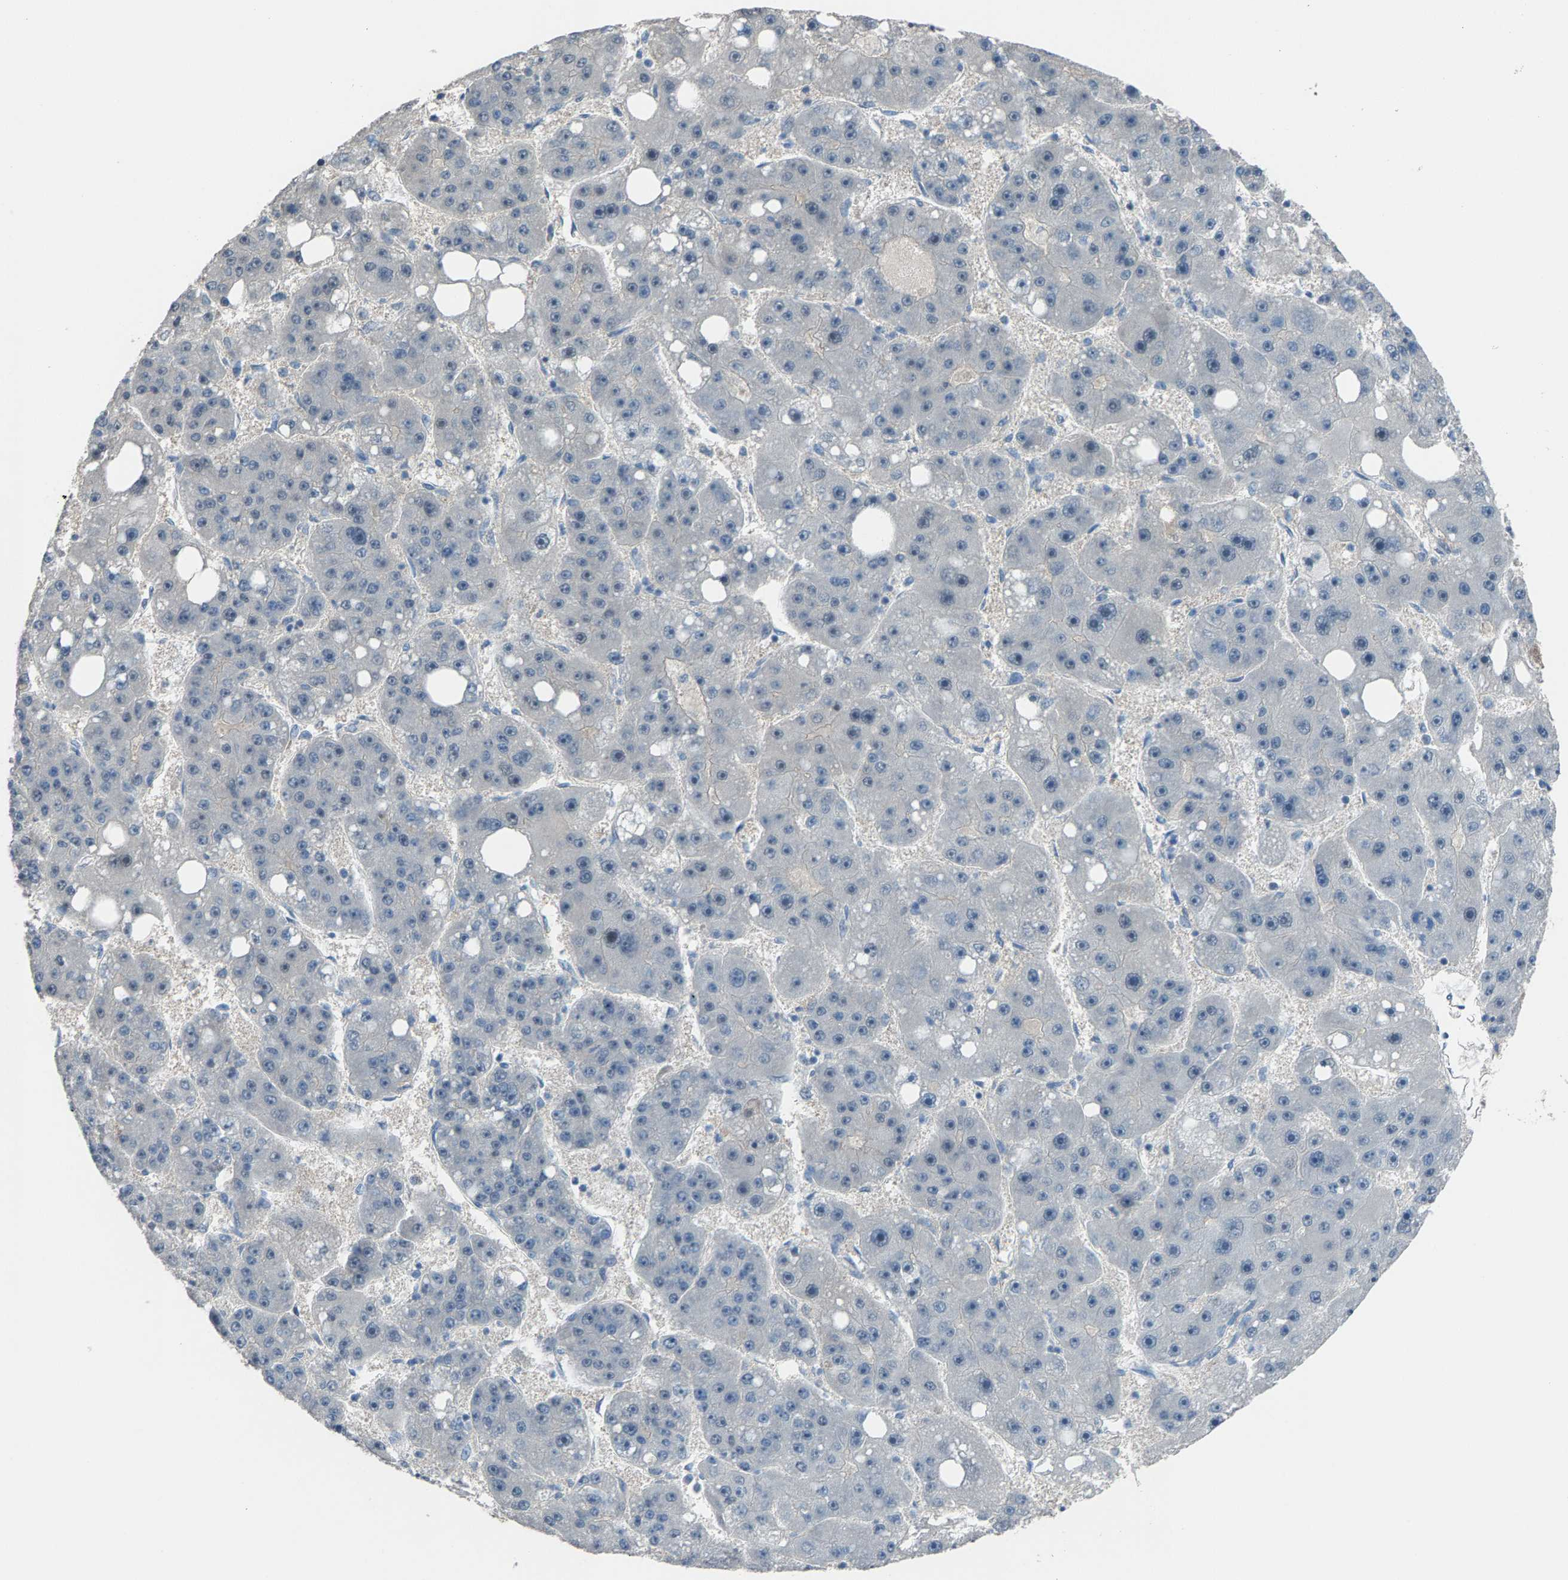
{"staining": {"intensity": "negative", "quantity": "none", "location": "none"}, "tissue": "liver cancer", "cell_type": "Tumor cells", "image_type": "cancer", "snomed": [{"axis": "morphology", "description": "Carcinoma, Hepatocellular, NOS"}, {"axis": "topography", "description": "Liver"}], "caption": "A photomicrograph of liver cancer stained for a protein reveals no brown staining in tumor cells.", "gene": "ZNF276", "patient": {"sex": "female", "age": 61}}